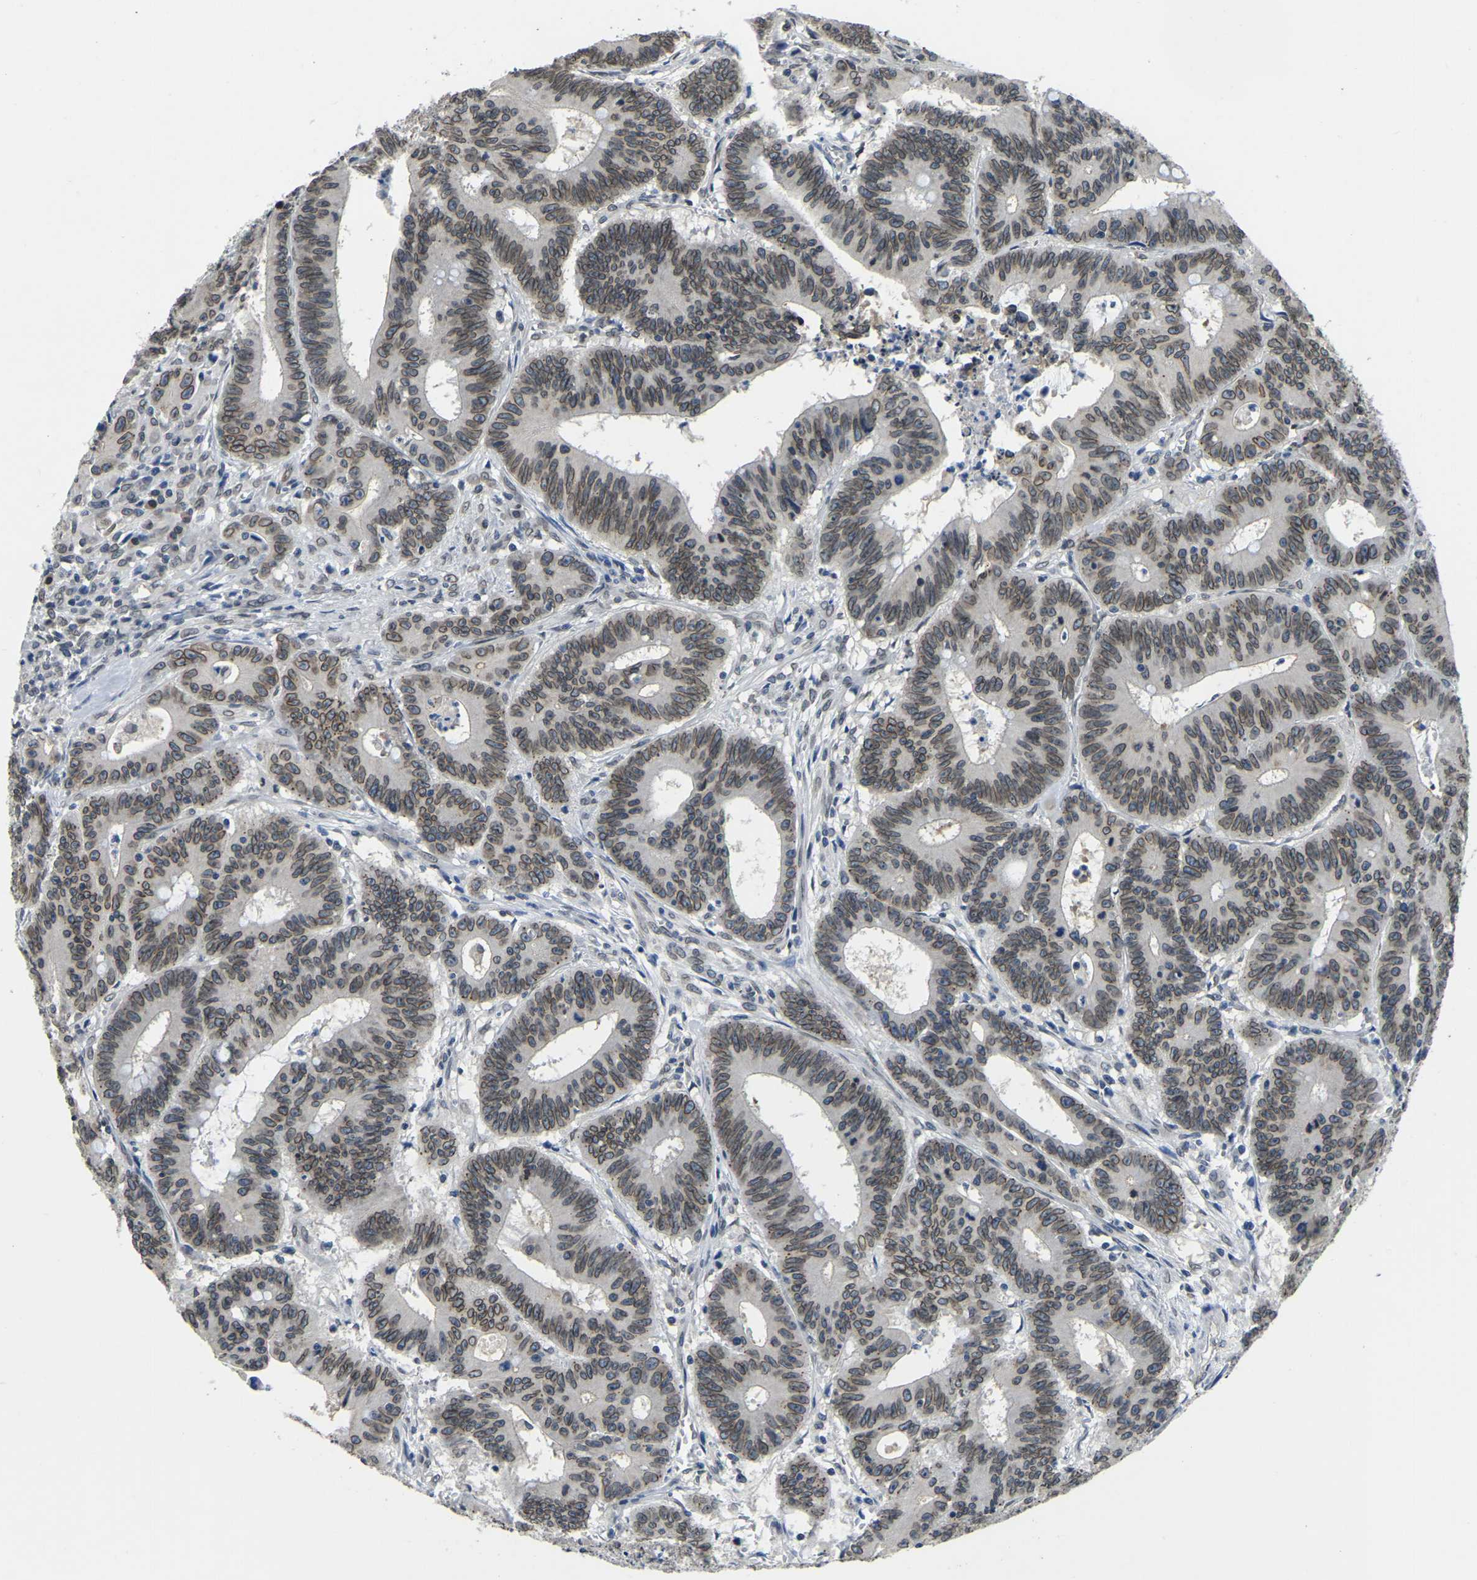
{"staining": {"intensity": "moderate", "quantity": ">75%", "location": "cytoplasmic/membranous,nuclear"}, "tissue": "colorectal cancer", "cell_type": "Tumor cells", "image_type": "cancer", "snomed": [{"axis": "morphology", "description": "Adenocarcinoma, NOS"}, {"axis": "topography", "description": "Colon"}], "caption": "Protein staining of colorectal cancer tissue reveals moderate cytoplasmic/membranous and nuclear expression in approximately >75% of tumor cells.", "gene": "RANBP2", "patient": {"sex": "male", "age": 45}}